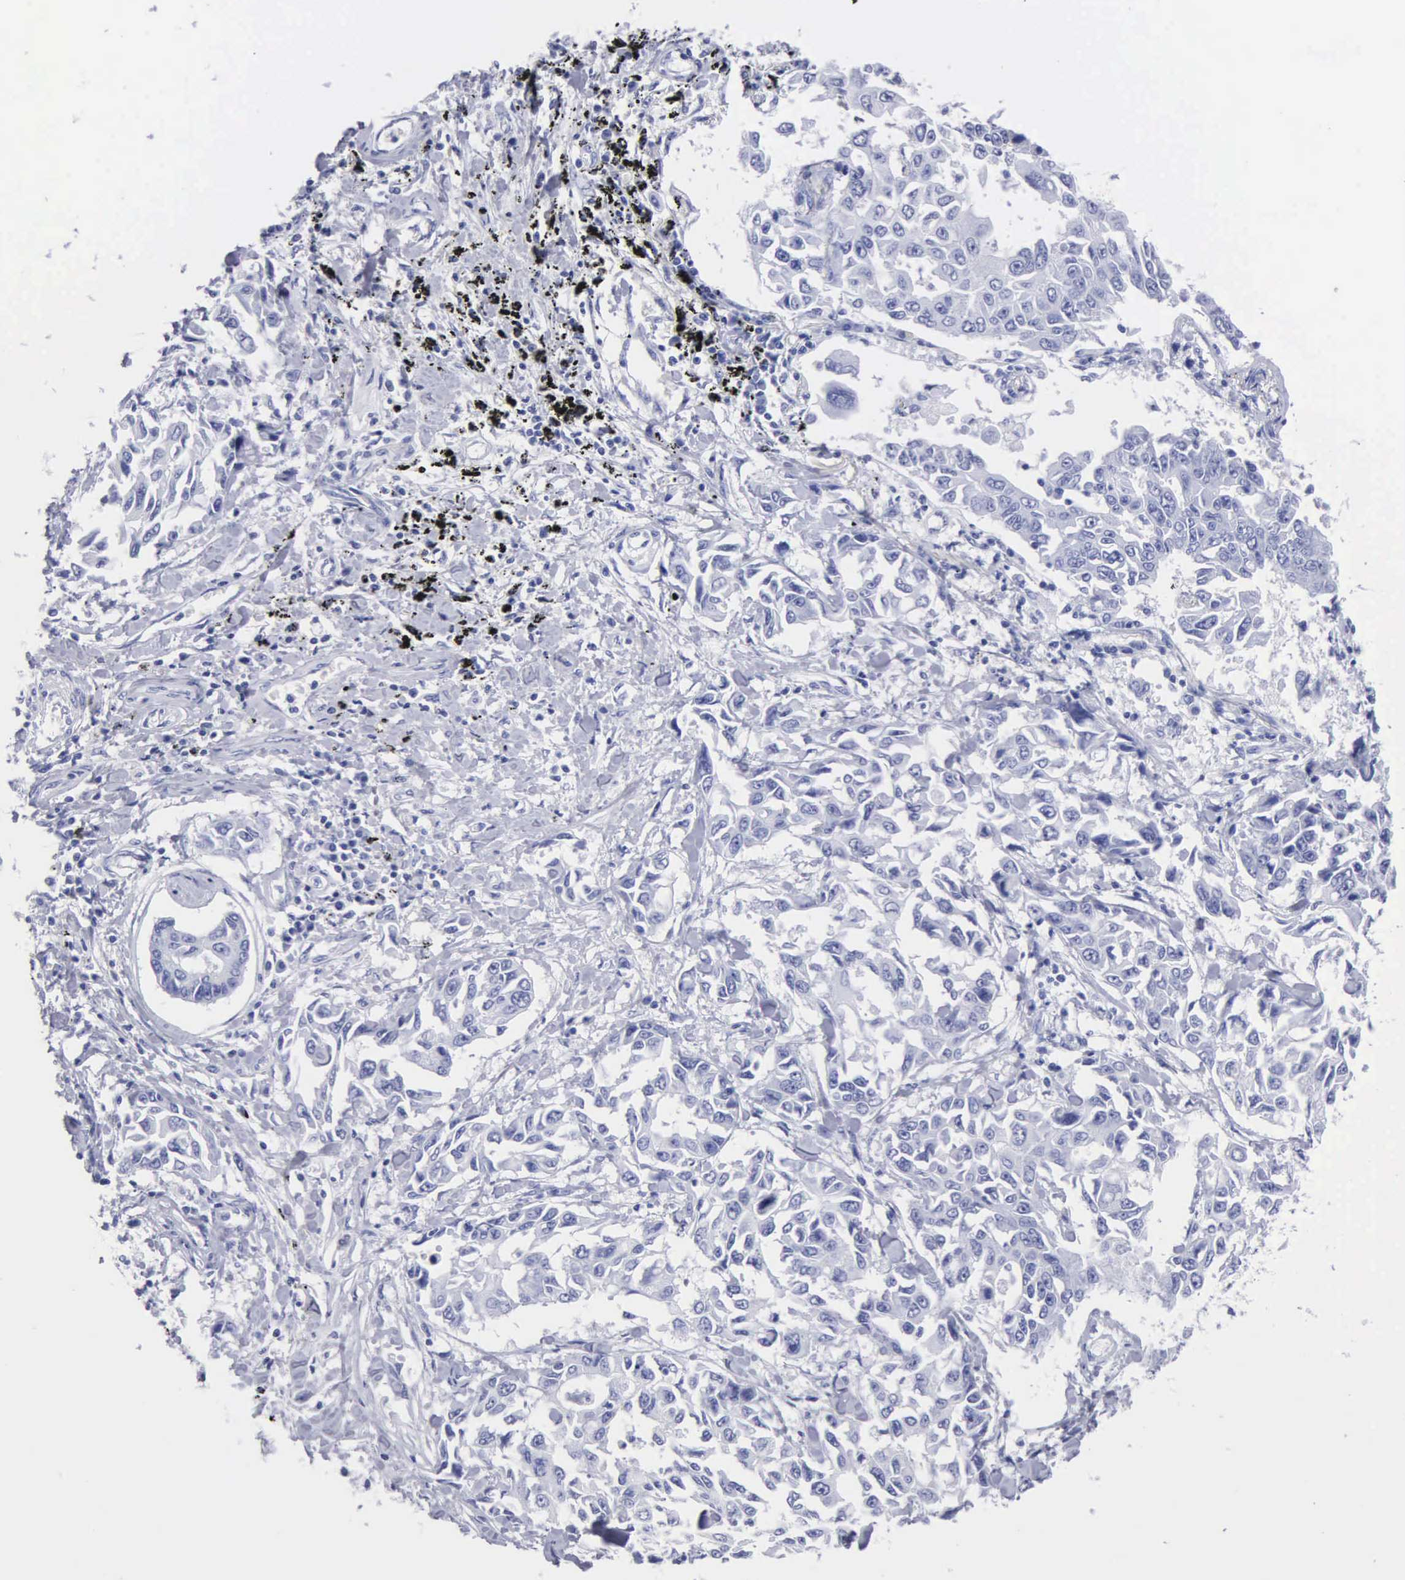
{"staining": {"intensity": "negative", "quantity": "none", "location": "none"}, "tissue": "lung cancer", "cell_type": "Tumor cells", "image_type": "cancer", "snomed": [{"axis": "morphology", "description": "Adenocarcinoma, NOS"}, {"axis": "topography", "description": "Lung"}], "caption": "This is an immunohistochemistry (IHC) micrograph of lung cancer. There is no expression in tumor cells.", "gene": "CYP19A1", "patient": {"sex": "male", "age": 64}}